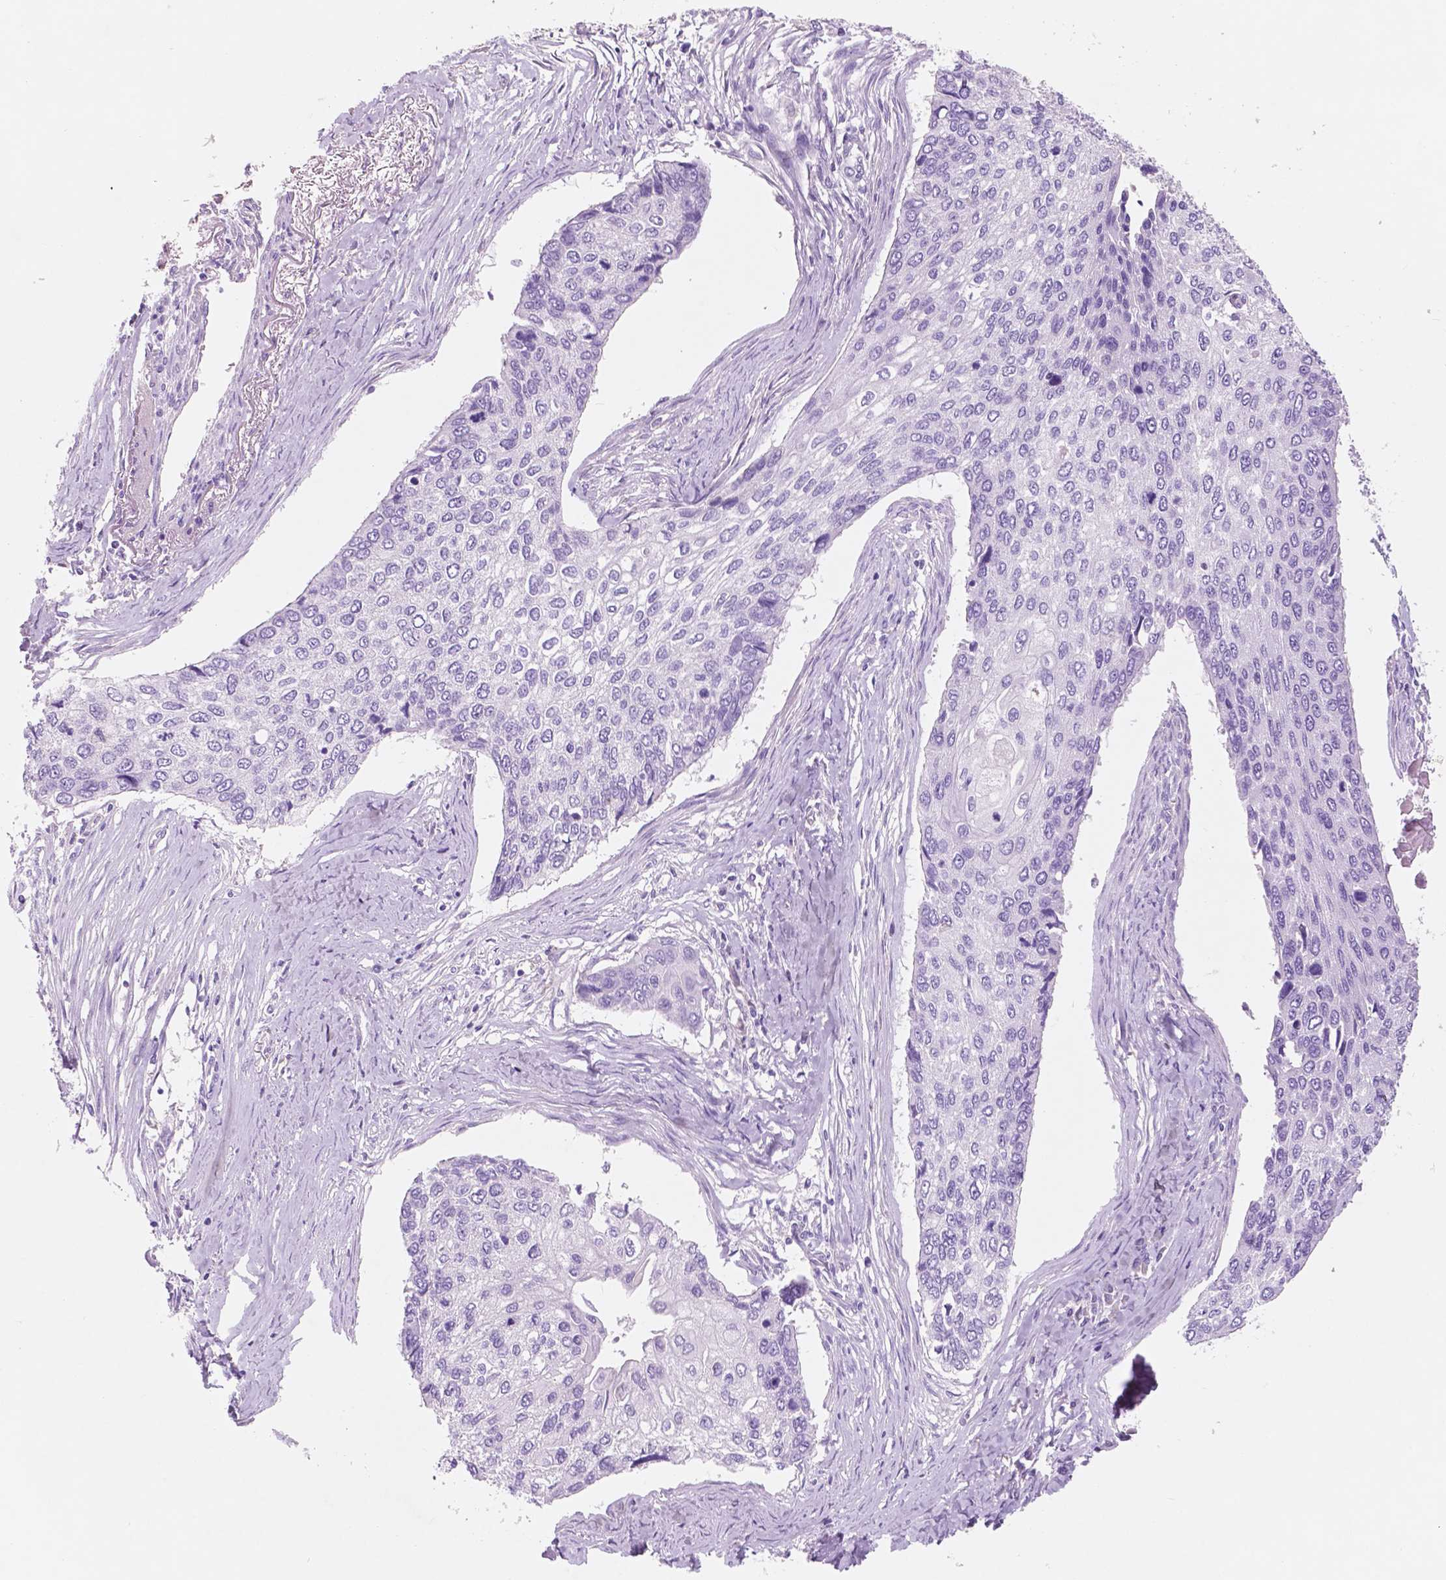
{"staining": {"intensity": "negative", "quantity": "none", "location": "none"}, "tissue": "lung cancer", "cell_type": "Tumor cells", "image_type": "cancer", "snomed": [{"axis": "morphology", "description": "Squamous cell carcinoma, NOS"}, {"axis": "morphology", "description": "Squamous cell carcinoma, metastatic, NOS"}, {"axis": "topography", "description": "Lung"}], "caption": "Immunohistochemistry of lung cancer (squamous cell carcinoma) exhibits no expression in tumor cells.", "gene": "CUZD1", "patient": {"sex": "male", "age": 63}}